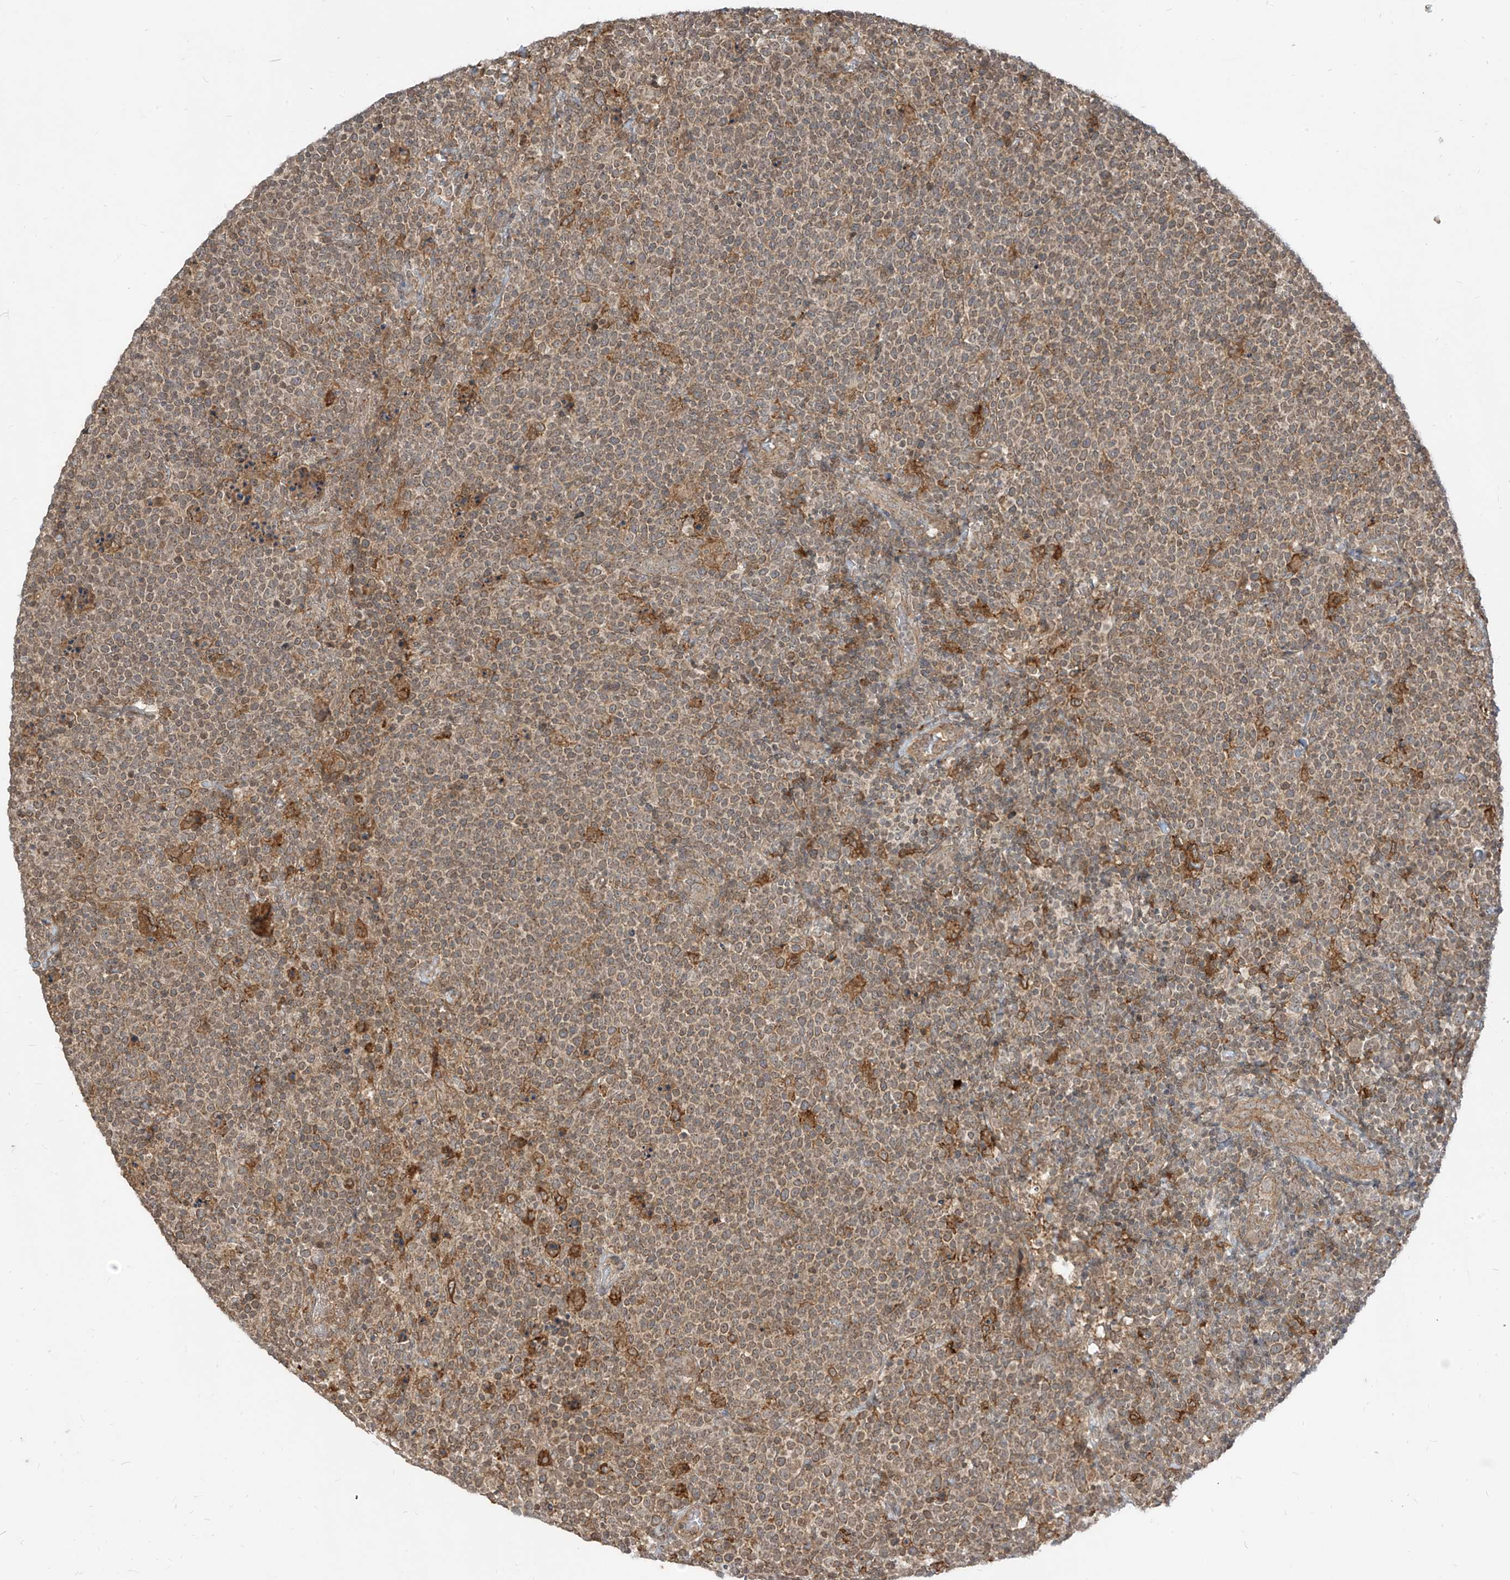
{"staining": {"intensity": "moderate", "quantity": ">75%", "location": "cytoplasmic/membranous"}, "tissue": "lymphoma", "cell_type": "Tumor cells", "image_type": "cancer", "snomed": [{"axis": "morphology", "description": "Malignant lymphoma, non-Hodgkin's type, High grade"}, {"axis": "topography", "description": "Lymph node"}], "caption": "Immunohistochemical staining of malignant lymphoma, non-Hodgkin's type (high-grade) shows medium levels of moderate cytoplasmic/membranous protein expression in about >75% of tumor cells.", "gene": "LCOR", "patient": {"sex": "male", "age": 61}}